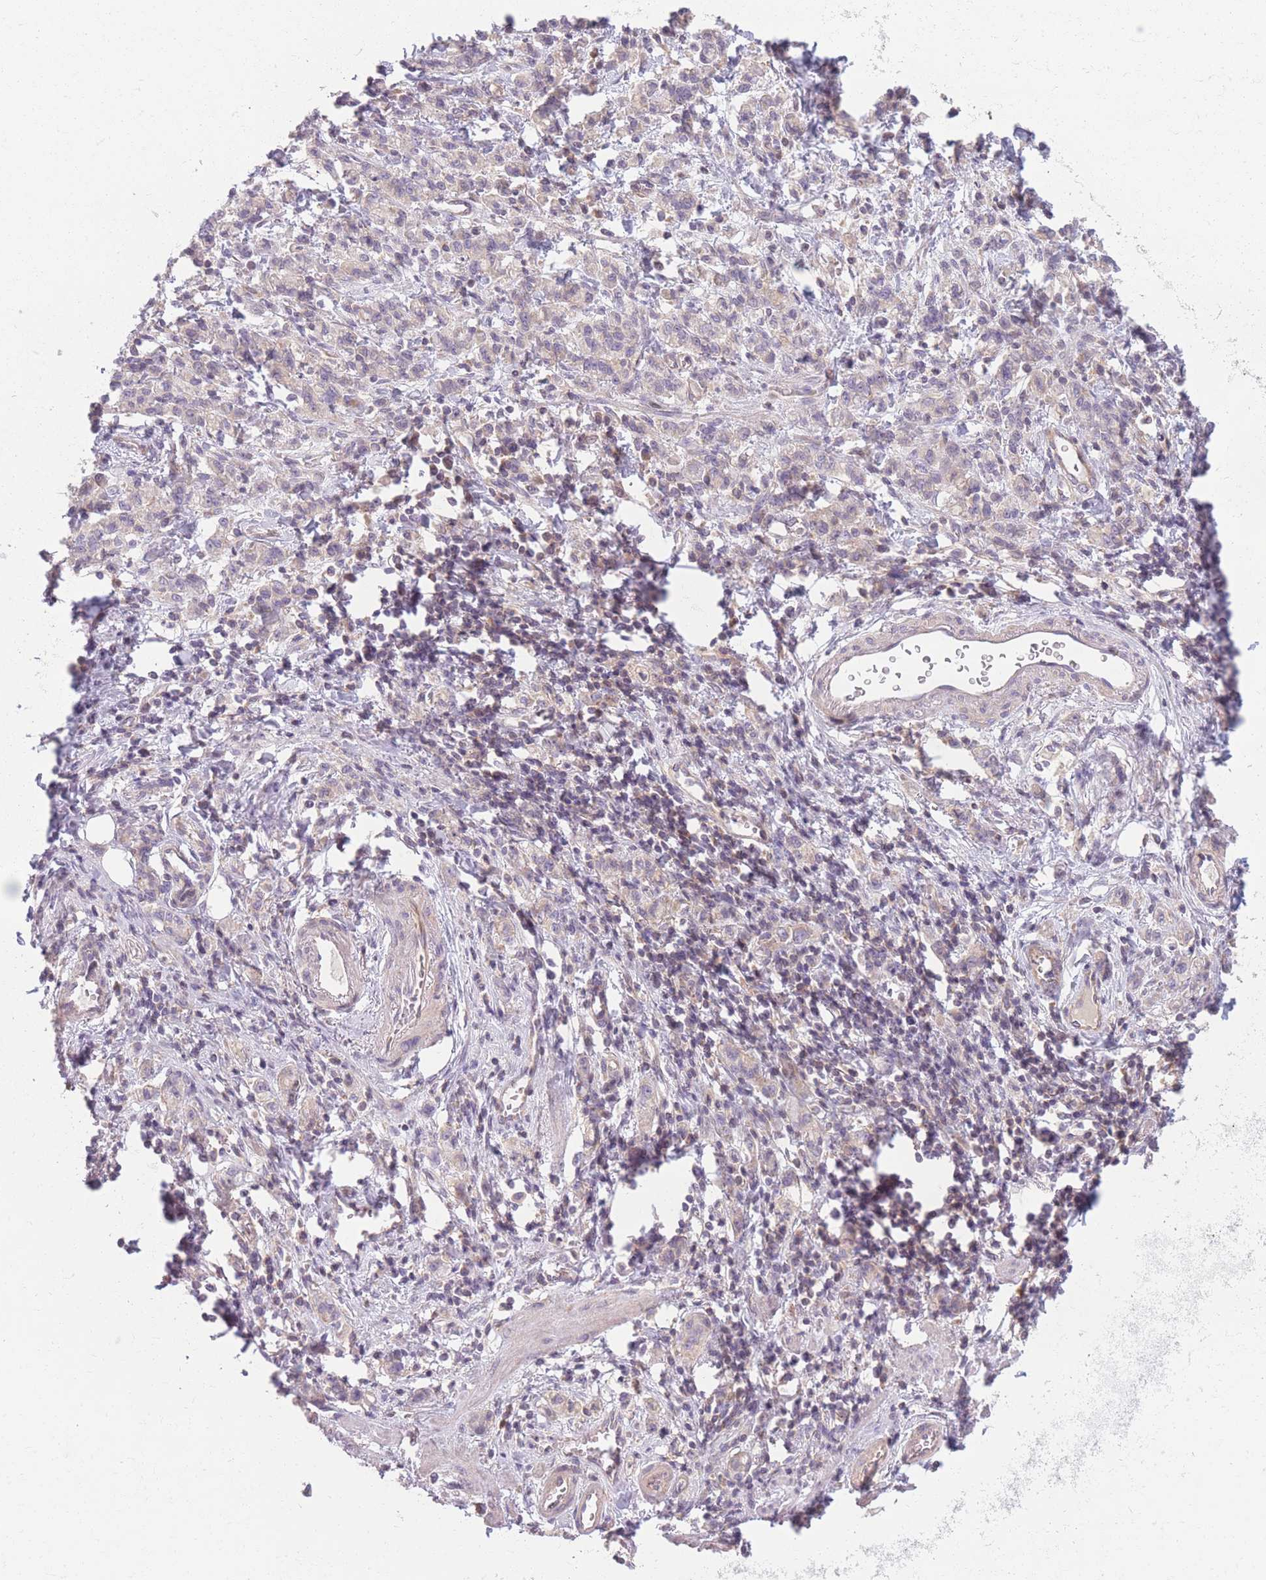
{"staining": {"intensity": "negative", "quantity": "none", "location": "none"}, "tissue": "stomach cancer", "cell_type": "Tumor cells", "image_type": "cancer", "snomed": [{"axis": "morphology", "description": "Adenocarcinoma, NOS"}, {"axis": "topography", "description": "Stomach"}], "caption": "Histopathology image shows no protein staining in tumor cells of adenocarcinoma (stomach) tissue.", "gene": "WASHC2A", "patient": {"sex": "male", "age": 77}}